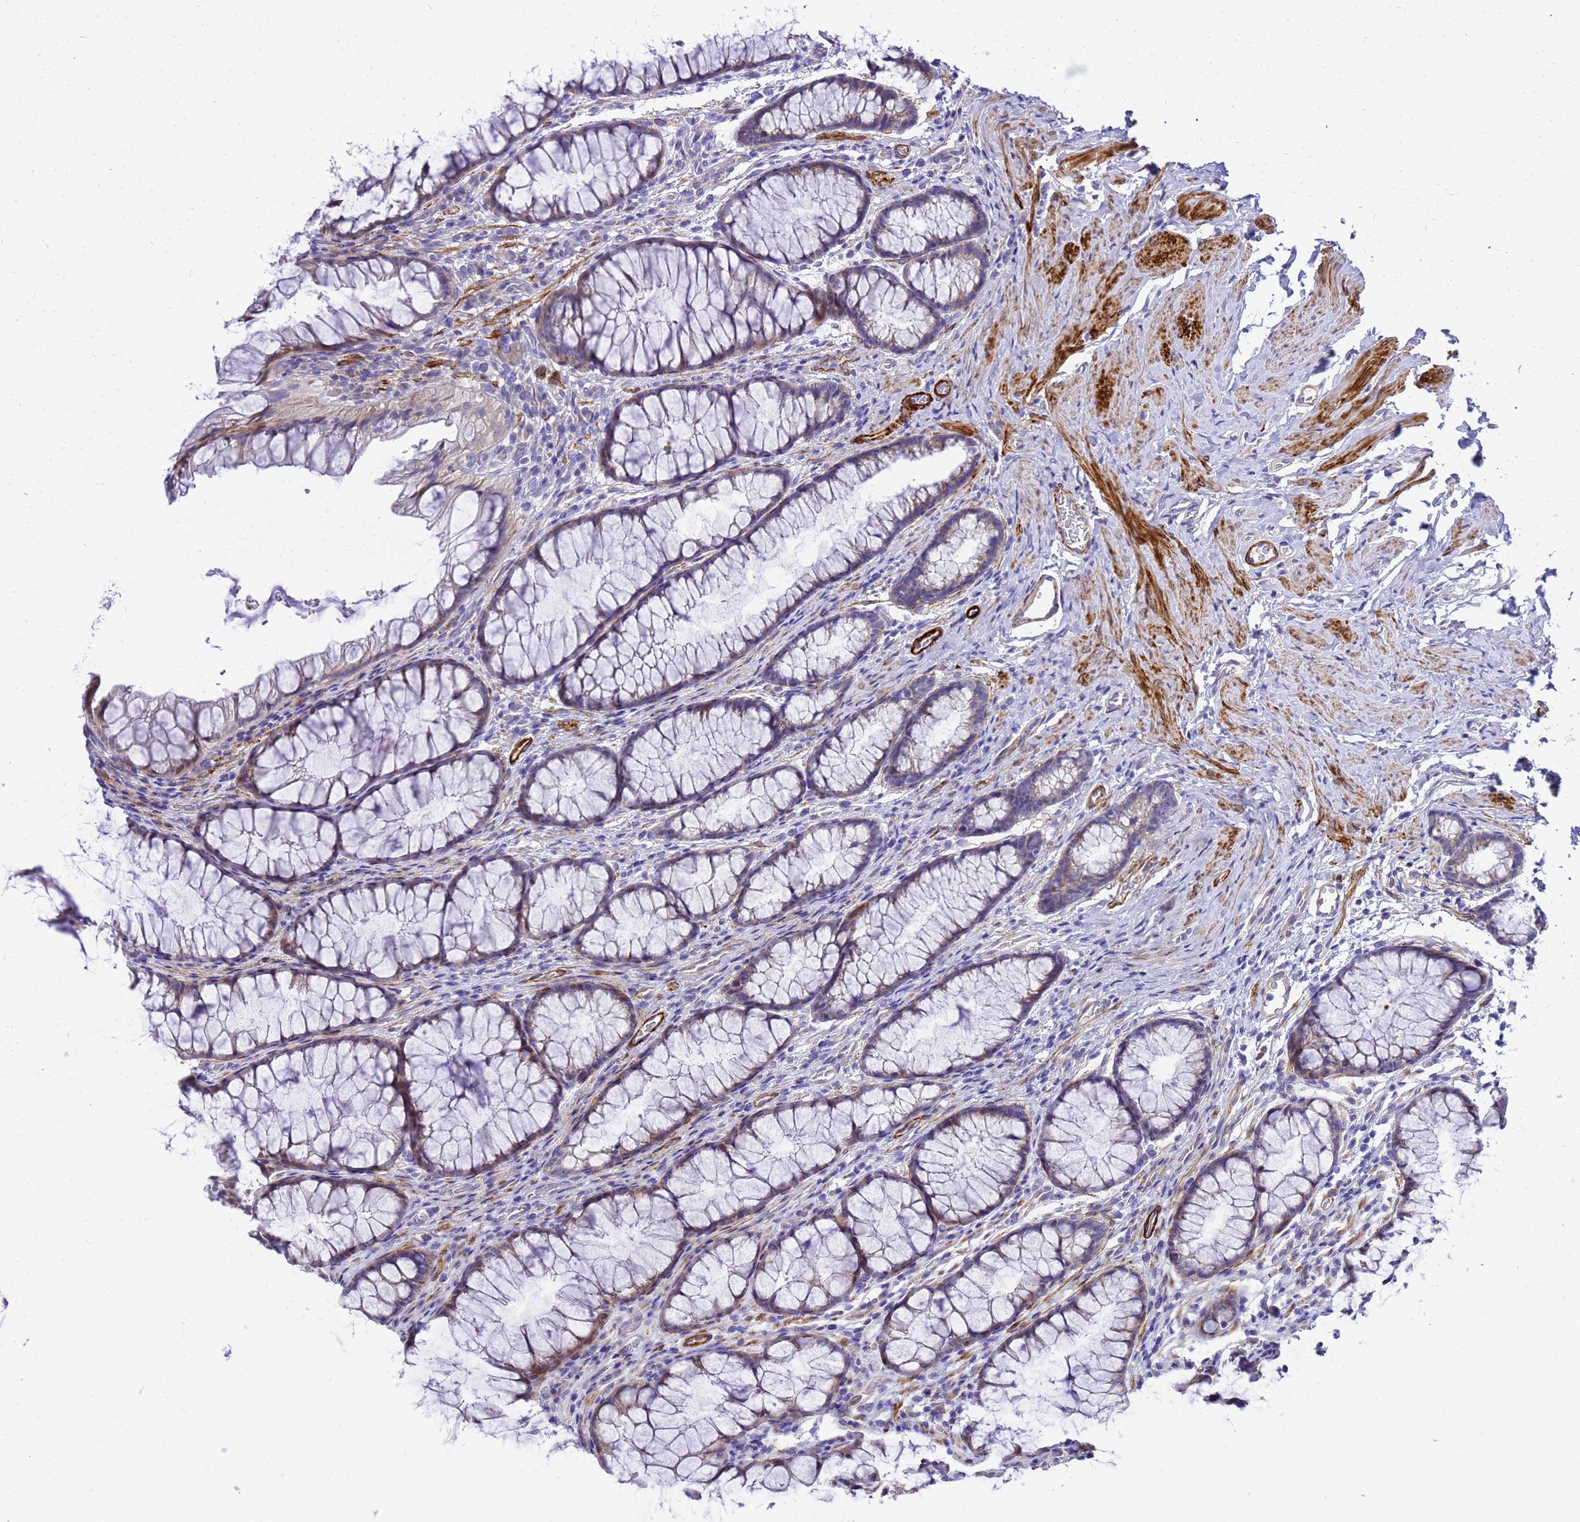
{"staining": {"intensity": "moderate", "quantity": "25%-75%", "location": "cytoplasmic/membranous"}, "tissue": "colon", "cell_type": "Endothelial cells", "image_type": "normal", "snomed": [{"axis": "morphology", "description": "Normal tissue, NOS"}, {"axis": "topography", "description": "Colon"}], "caption": "Immunohistochemical staining of unremarkable colon shows medium levels of moderate cytoplasmic/membranous expression in about 25%-75% of endothelial cells.", "gene": "POP7", "patient": {"sex": "female", "age": 62}}